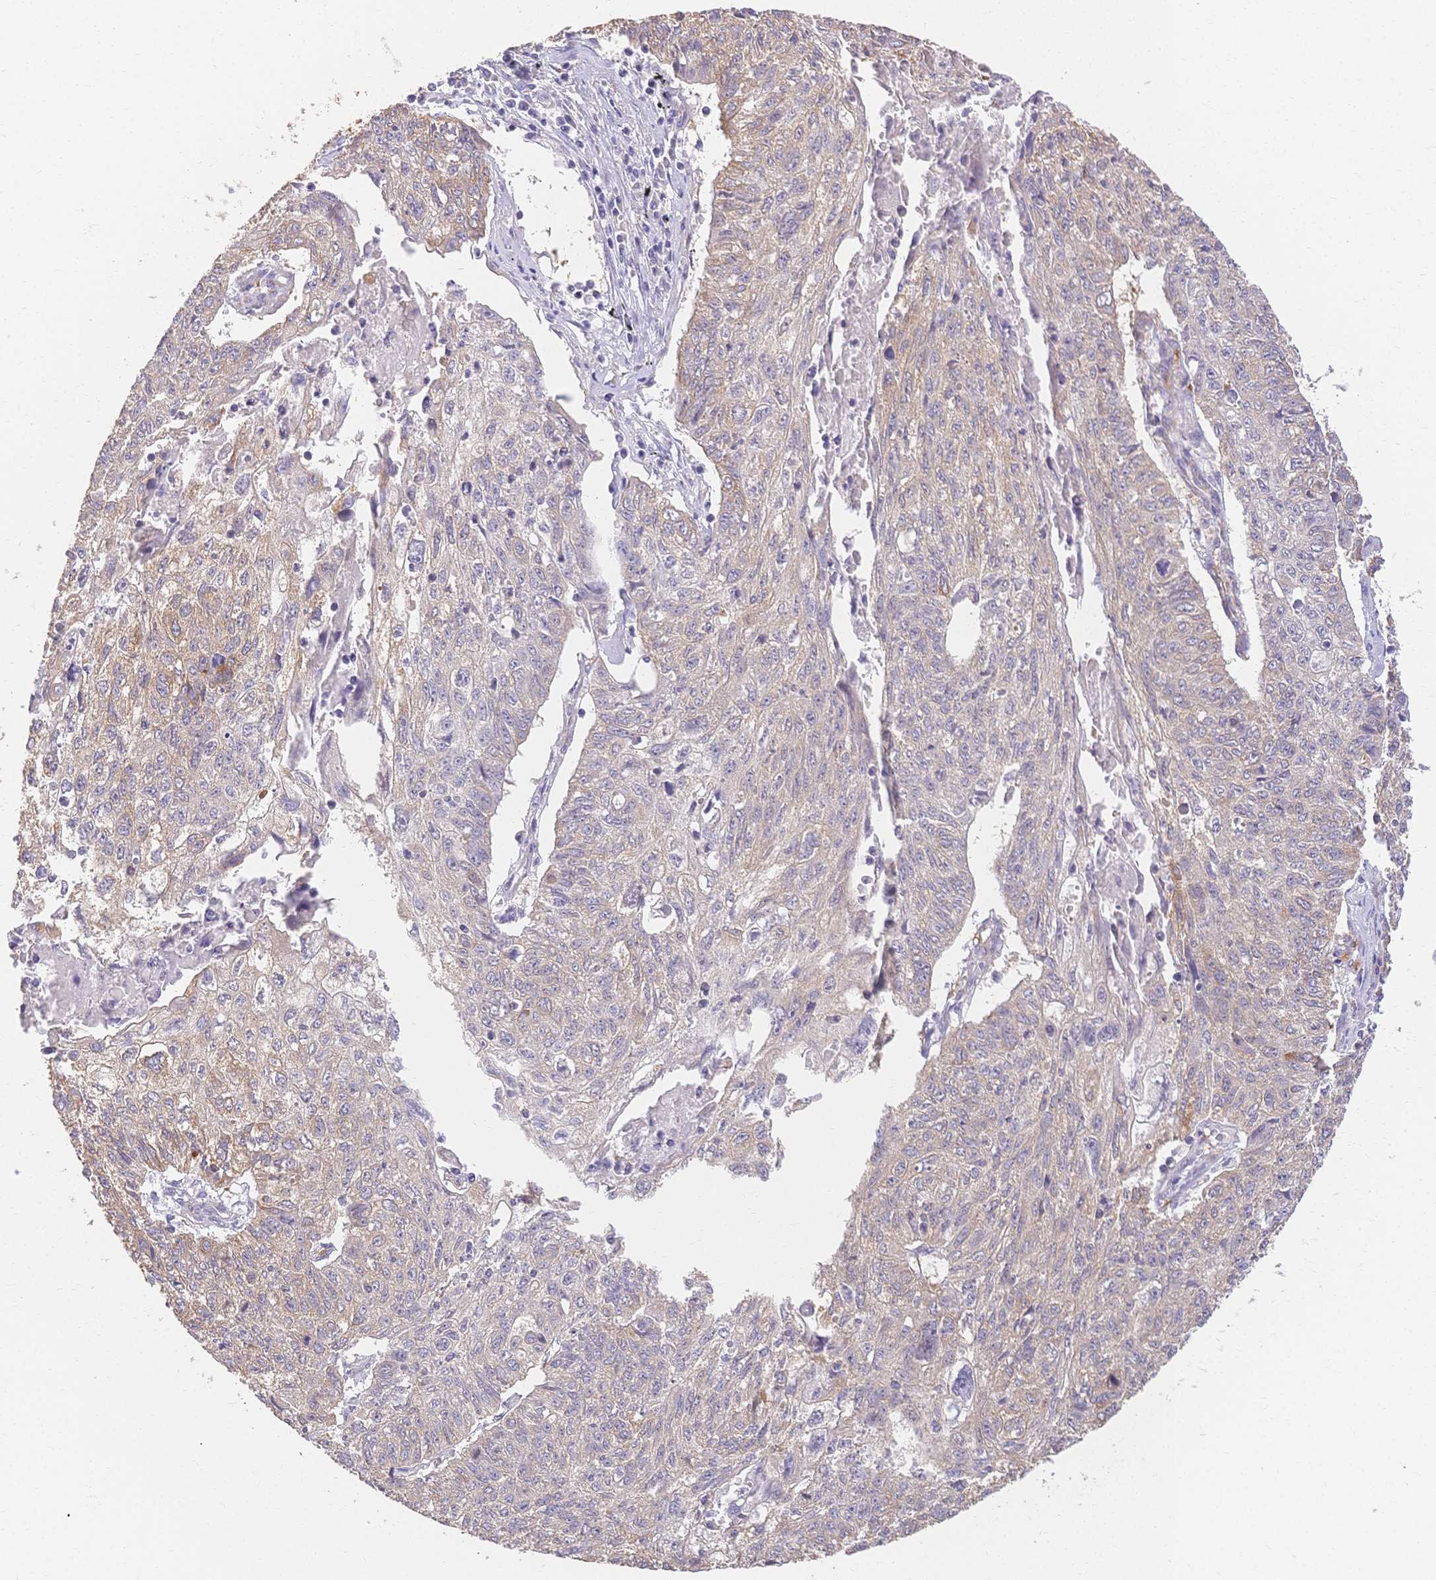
{"staining": {"intensity": "weak", "quantity": "25%-75%", "location": "cytoplasmic/membranous"}, "tissue": "lung cancer", "cell_type": "Tumor cells", "image_type": "cancer", "snomed": [{"axis": "morphology", "description": "Normal morphology"}, {"axis": "morphology", "description": "Aneuploidy"}, {"axis": "morphology", "description": "Squamous cell carcinoma, NOS"}, {"axis": "topography", "description": "Lymph node"}, {"axis": "topography", "description": "Lung"}], "caption": "Tumor cells show low levels of weak cytoplasmic/membranous expression in about 25%-75% of cells in aneuploidy (lung).", "gene": "HS3ST5", "patient": {"sex": "female", "age": 76}}